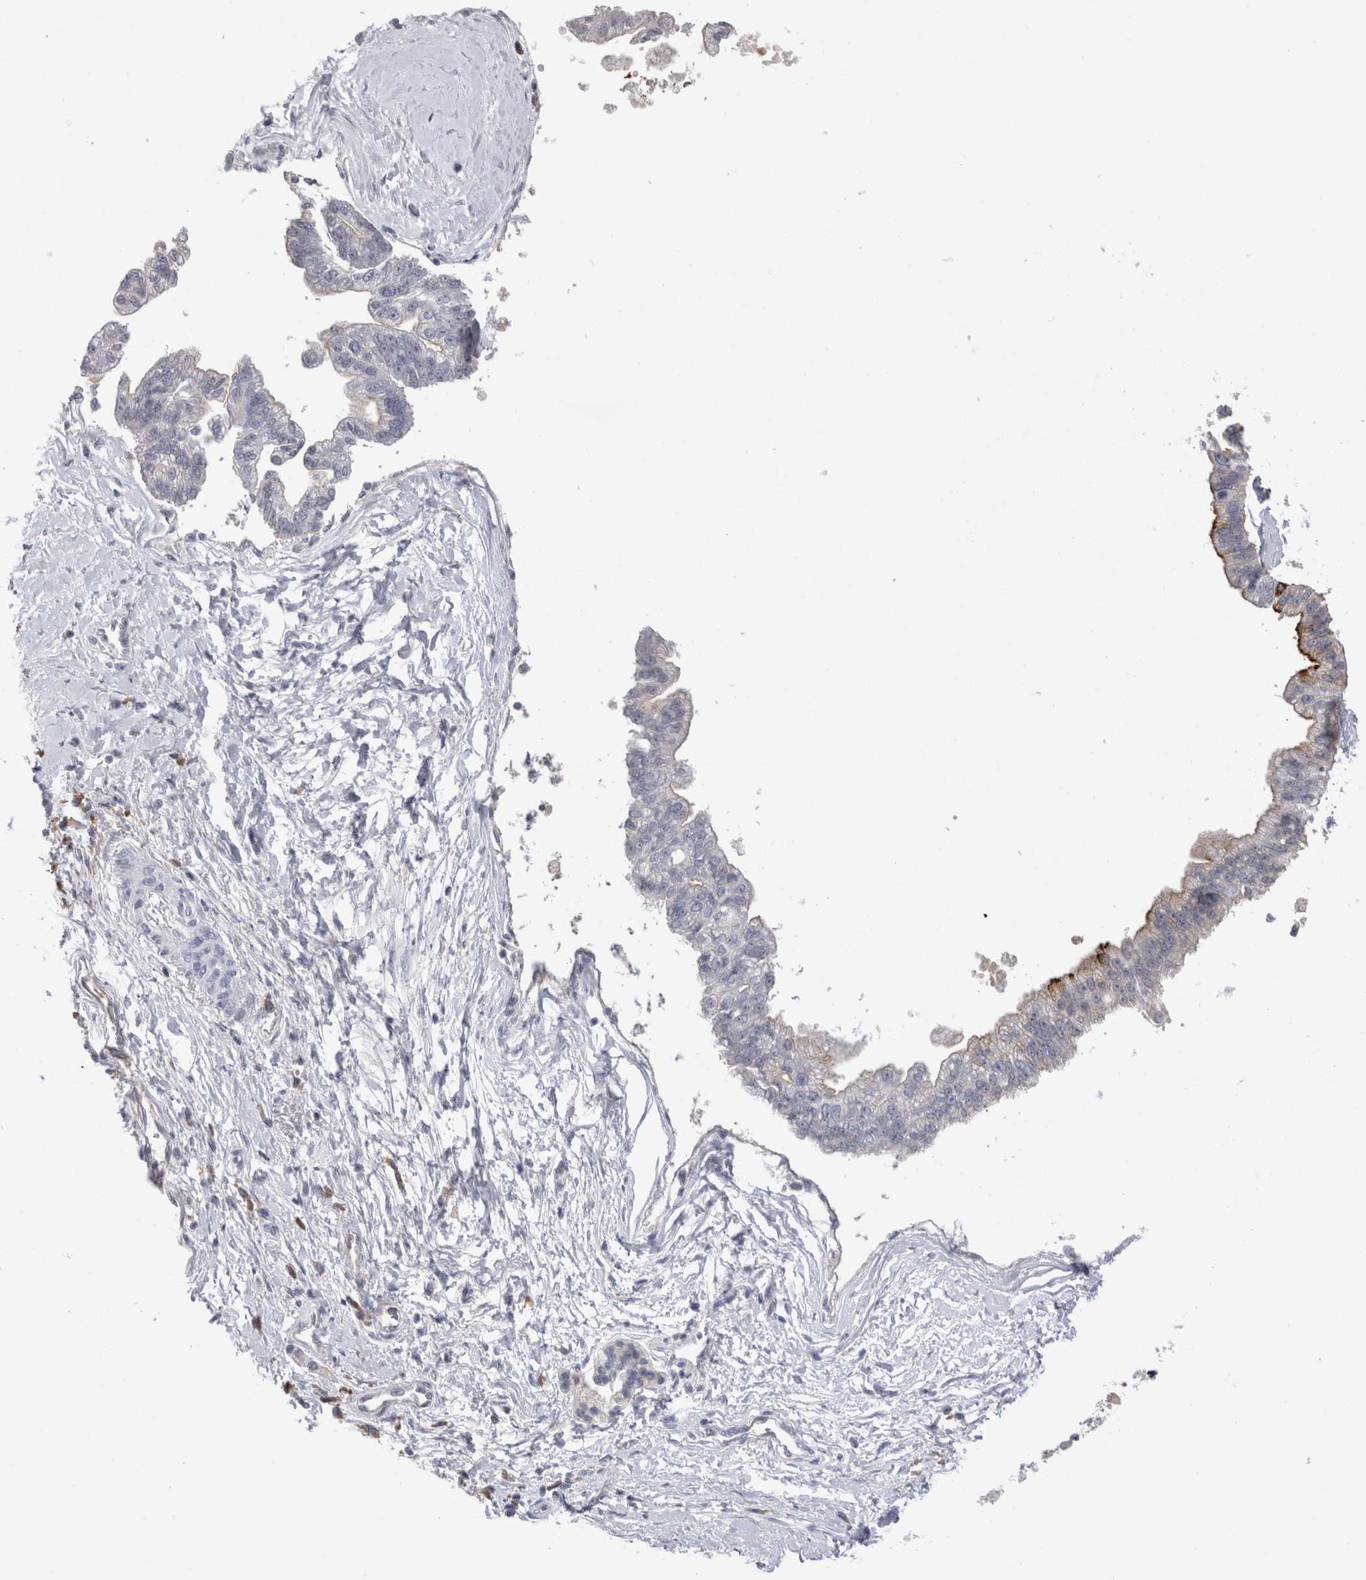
{"staining": {"intensity": "moderate", "quantity": "<25%", "location": "cytoplasmic/membranous"}, "tissue": "pancreatic cancer", "cell_type": "Tumor cells", "image_type": "cancer", "snomed": [{"axis": "morphology", "description": "Adenocarcinoma, NOS"}, {"axis": "topography", "description": "Pancreas"}], "caption": "Immunohistochemistry (IHC) histopathology image of pancreatic cancer (adenocarcinoma) stained for a protein (brown), which displays low levels of moderate cytoplasmic/membranous positivity in approximately <25% of tumor cells.", "gene": "REG1A", "patient": {"sex": "male", "age": 72}}